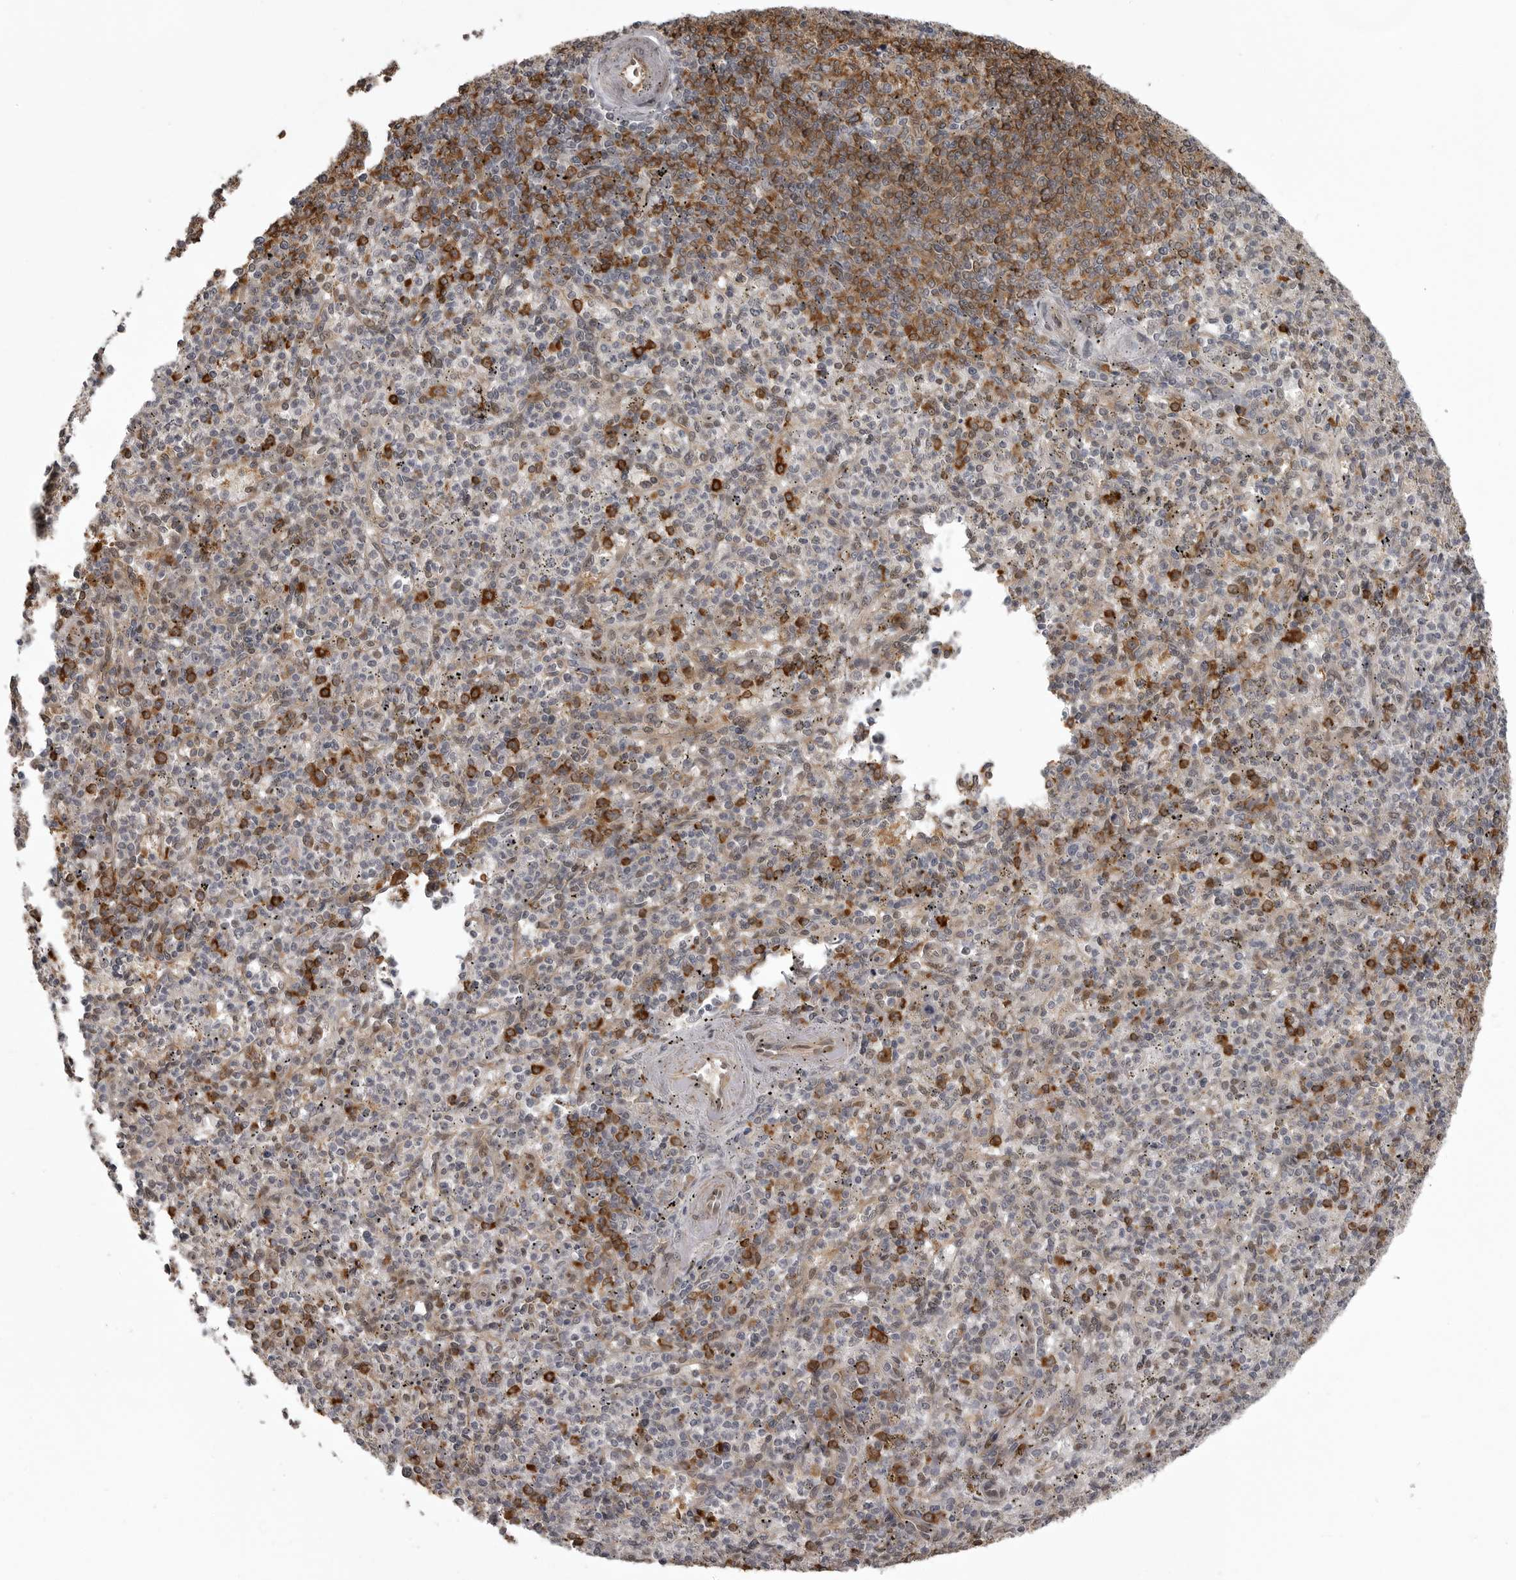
{"staining": {"intensity": "strong", "quantity": "<25%", "location": "cytoplasmic/membranous"}, "tissue": "spleen", "cell_type": "Cells in red pulp", "image_type": "normal", "snomed": [{"axis": "morphology", "description": "Normal tissue, NOS"}, {"axis": "topography", "description": "Spleen"}], "caption": "Spleen was stained to show a protein in brown. There is medium levels of strong cytoplasmic/membranous expression in approximately <25% of cells in red pulp.", "gene": "SNX16", "patient": {"sex": "male", "age": 72}}